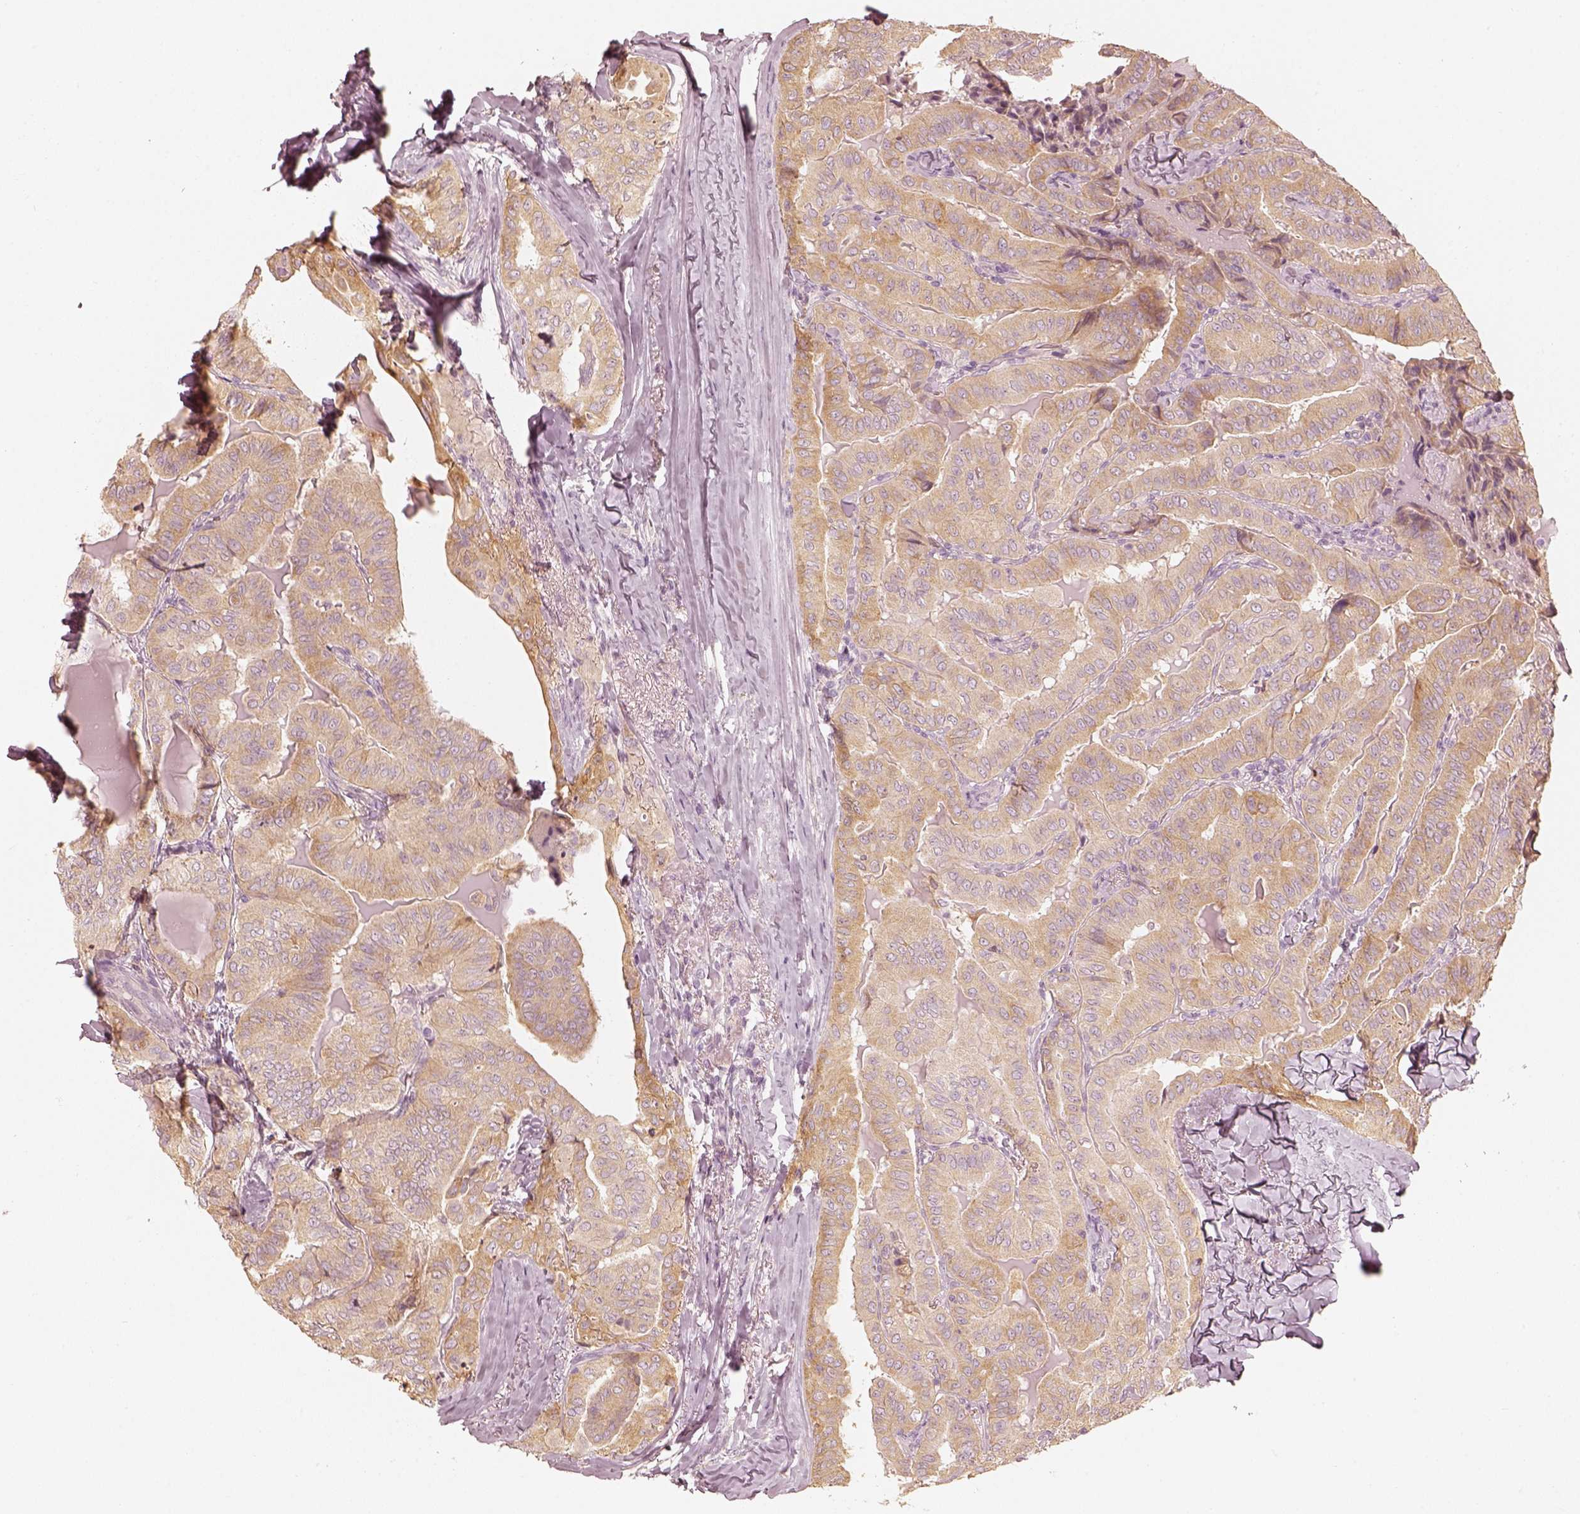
{"staining": {"intensity": "weak", "quantity": ">75%", "location": "cytoplasmic/membranous"}, "tissue": "thyroid cancer", "cell_type": "Tumor cells", "image_type": "cancer", "snomed": [{"axis": "morphology", "description": "Papillary adenocarcinoma, NOS"}, {"axis": "topography", "description": "Thyroid gland"}], "caption": "DAB (3,3'-diaminobenzidine) immunohistochemical staining of human papillary adenocarcinoma (thyroid) reveals weak cytoplasmic/membranous protein staining in about >75% of tumor cells.", "gene": "FMNL2", "patient": {"sex": "female", "age": 68}}